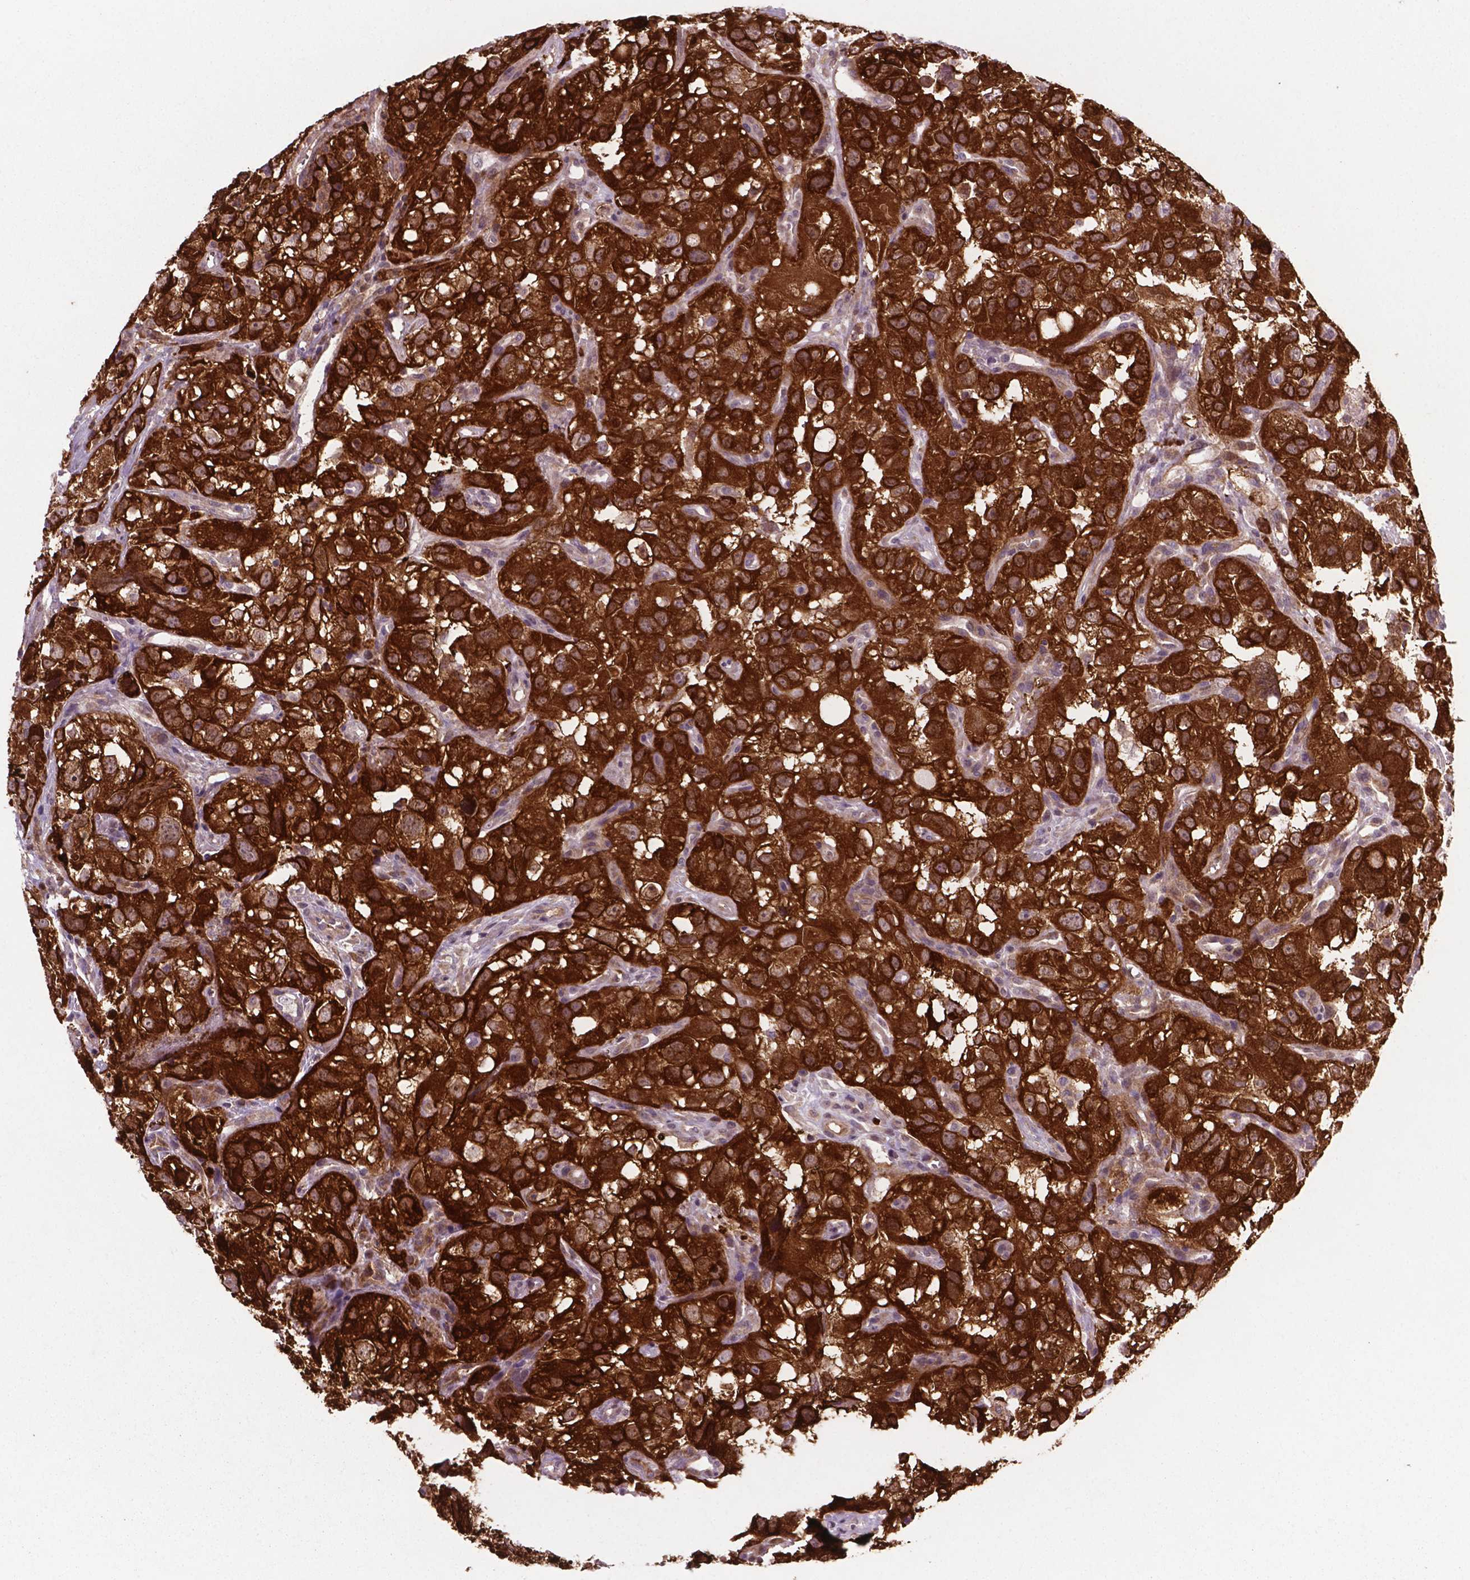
{"staining": {"intensity": "strong", "quantity": ">75%", "location": "cytoplasmic/membranous"}, "tissue": "renal cancer", "cell_type": "Tumor cells", "image_type": "cancer", "snomed": [{"axis": "morphology", "description": "Adenocarcinoma, NOS"}, {"axis": "topography", "description": "Kidney"}], "caption": "Tumor cells display high levels of strong cytoplasmic/membranous staining in approximately >75% of cells in renal adenocarcinoma. (brown staining indicates protein expression, while blue staining denotes nuclei).", "gene": "LDHA", "patient": {"sex": "male", "age": 64}}